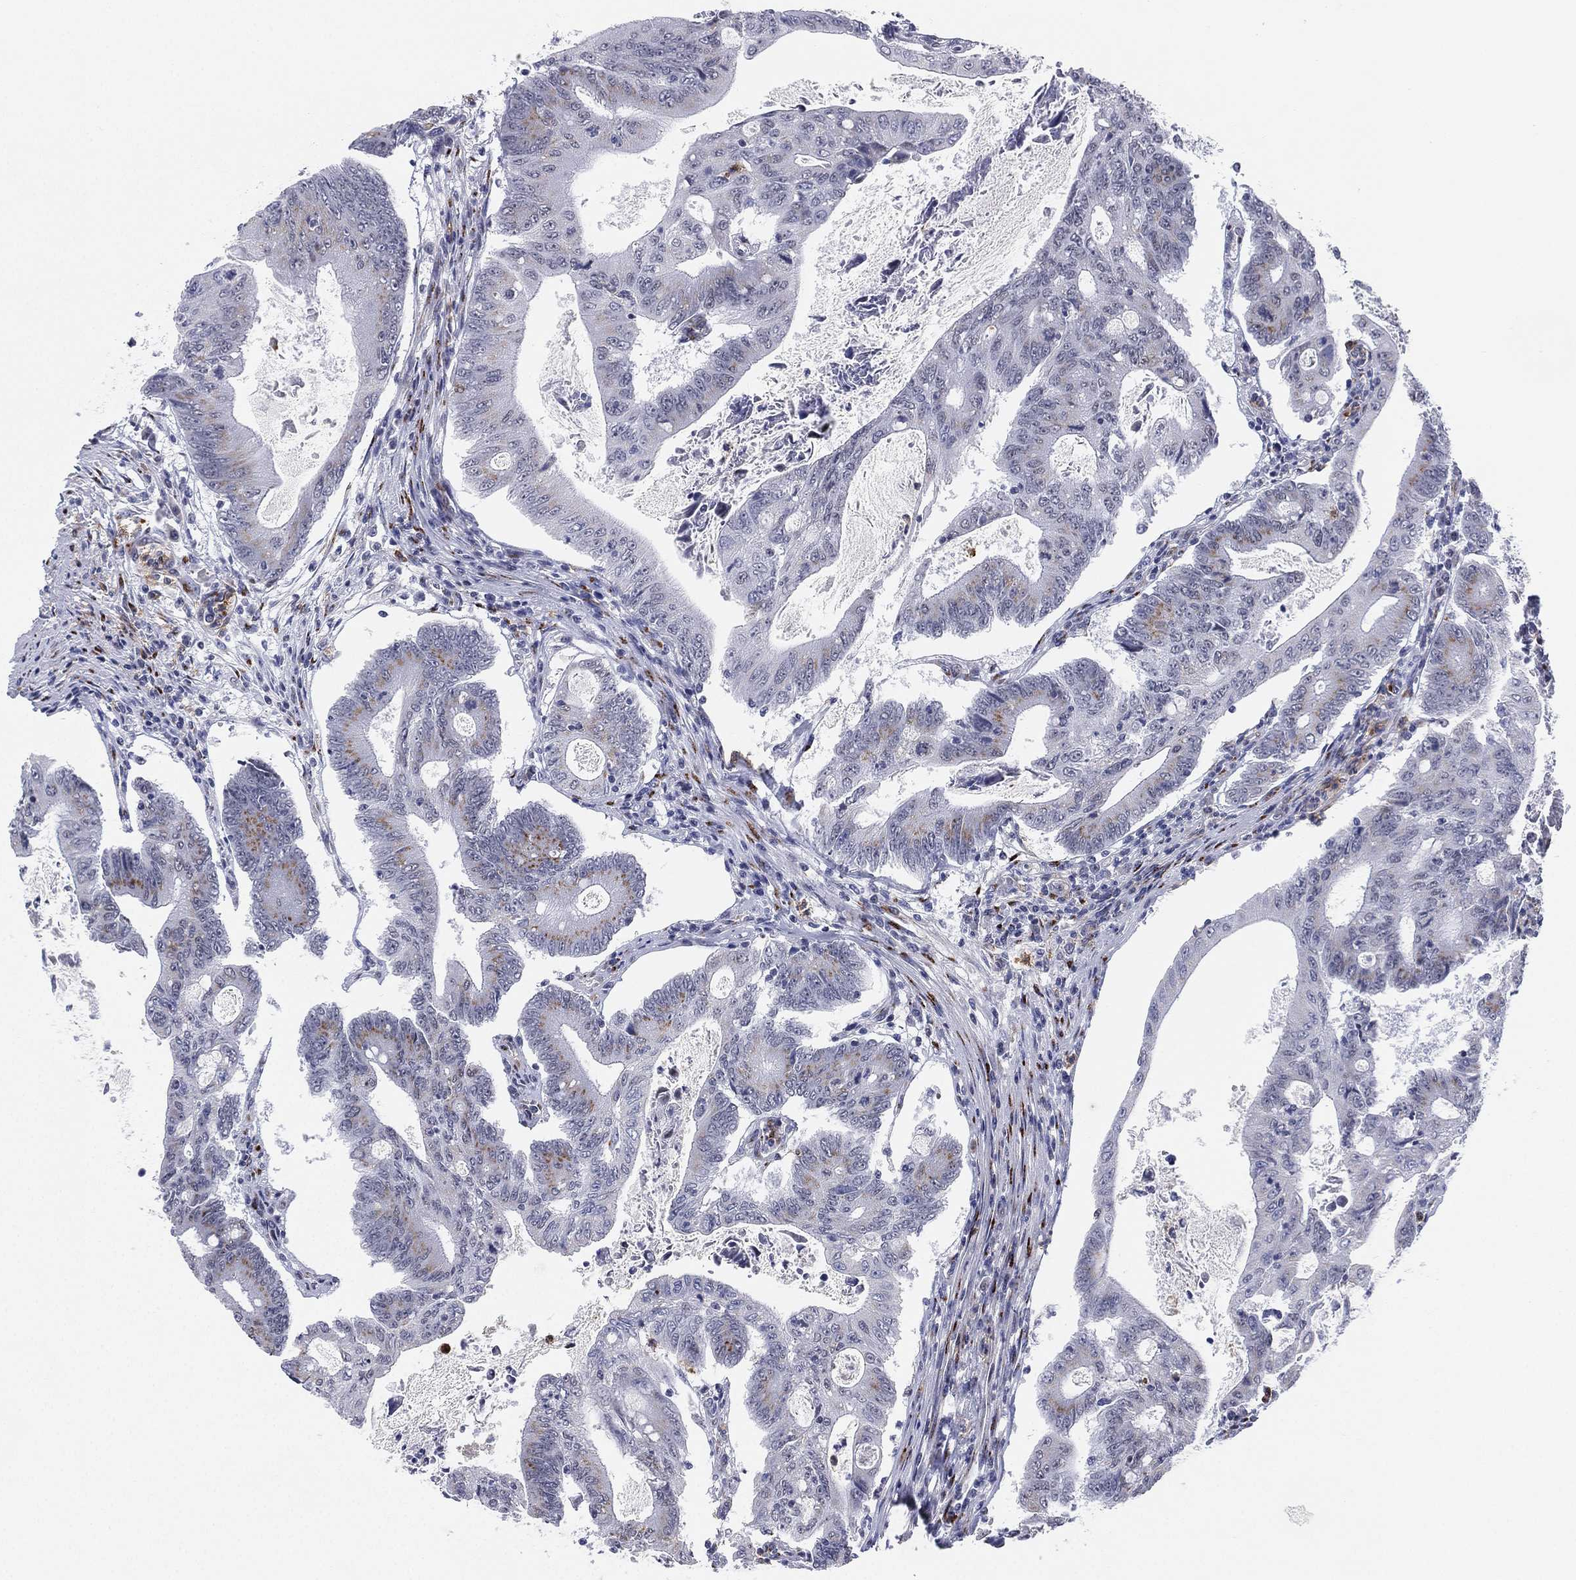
{"staining": {"intensity": "weak", "quantity": "<25%", "location": "cytoplasmic/membranous"}, "tissue": "colorectal cancer", "cell_type": "Tumor cells", "image_type": "cancer", "snomed": [{"axis": "morphology", "description": "Adenocarcinoma, NOS"}, {"axis": "topography", "description": "Colon"}], "caption": "Immunohistochemical staining of adenocarcinoma (colorectal) exhibits no significant staining in tumor cells.", "gene": "CD177", "patient": {"sex": "female", "age": 70}}